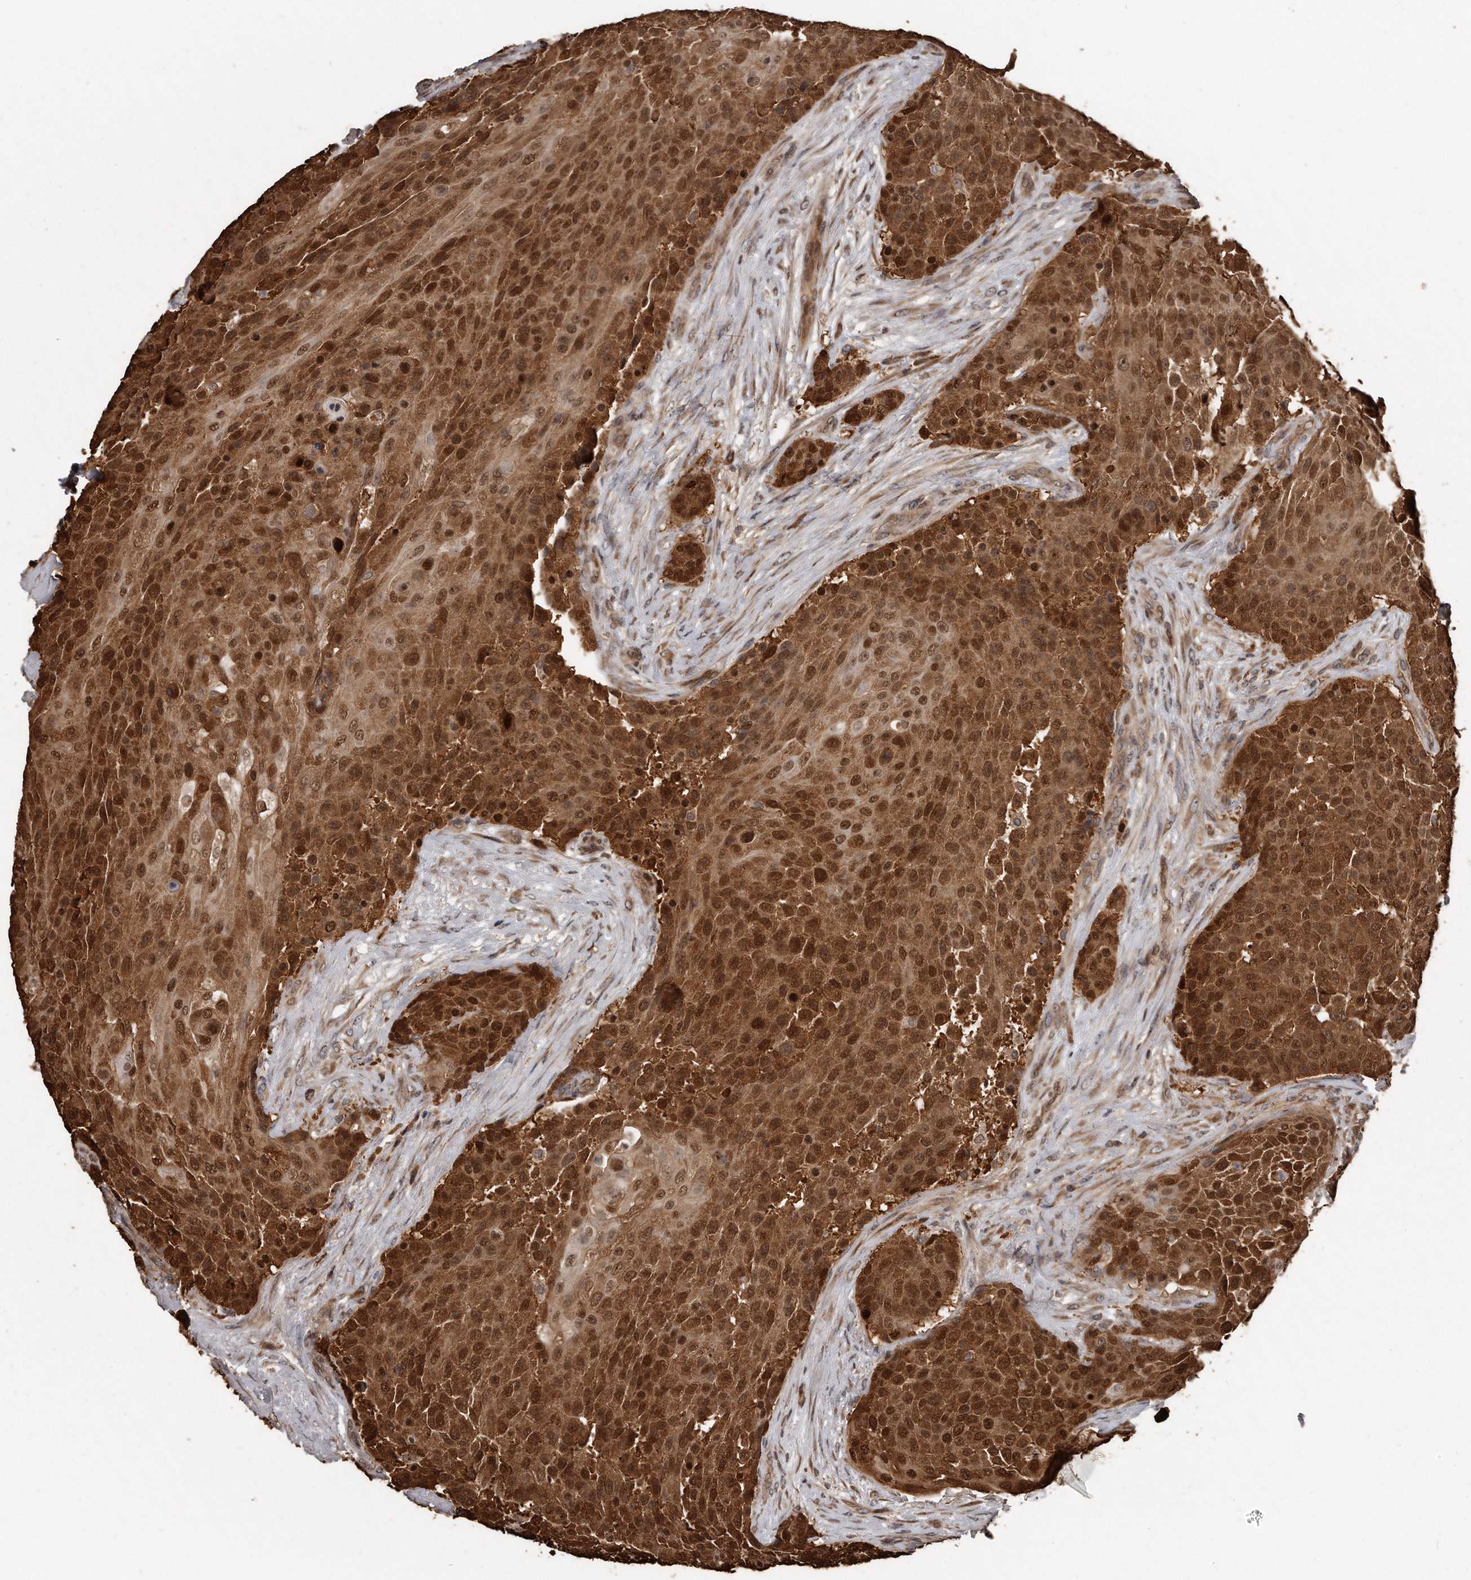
{"staining": {"intensity": "strong", "quantity": ">75%", "location": "cytoplasmic/membranous,nuclear"}, "tissue": "urothelial cancer", "cell_type": "Tumor cells", "image_type": "cancer", "snomed": [{"axis": "morphology", "description": "Urothelial carcinoma, High grade"}, {"axis": "topography", "description": "Urinary bladder"}], "caption": "Tumor cells display high levels of strong cytoplasmic/membranous and nuclear positivity in approximately >75% of cells in human urothelial carcinoma (high-grade). Immunohistochemistry (ihc) stains the protein in brown and the nuclei are stained blue.", "gene": "GCH1", "patient": {"sex": "female", "age": 63}}